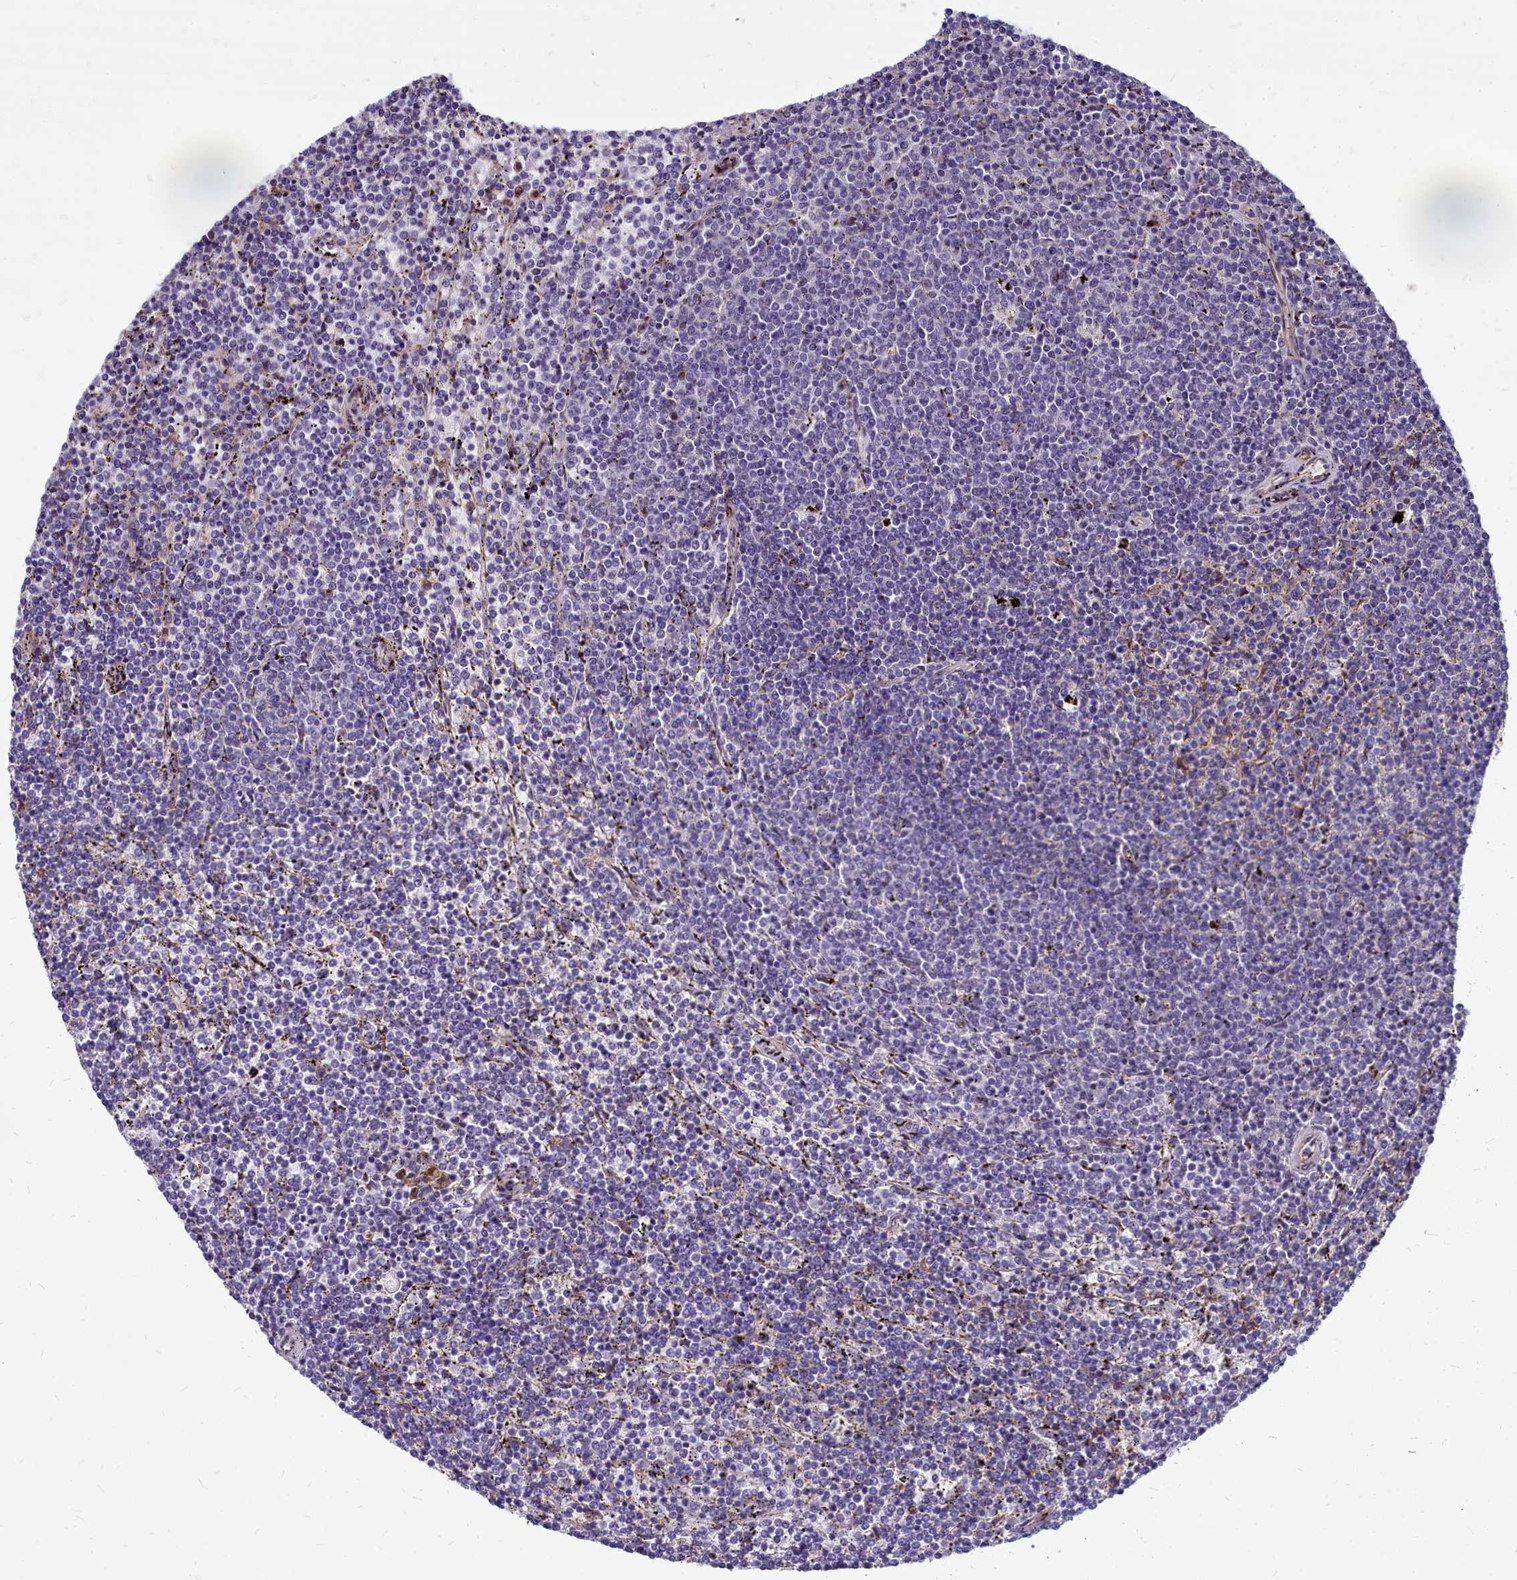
{"staining": {"intensity": "negative", "quantity": "none", "location": "none"}, "tissue": "lymphoma", "cell_type": "Tumor cells", "image_type": "cancer", "snomed": [{"axis": "morphology", "description": "Malignant lymphoma, non-Hodgkin's type, Low grade"}, {"axis": "topography", "description": "Spleen"}], "caption": "Tumor cells are negative for protein expression in human malignant lymphoma, non-Hodgkin's type (low-grade).", "gene": "TTC5", "patient": {"sex": "female", "age": 50}}